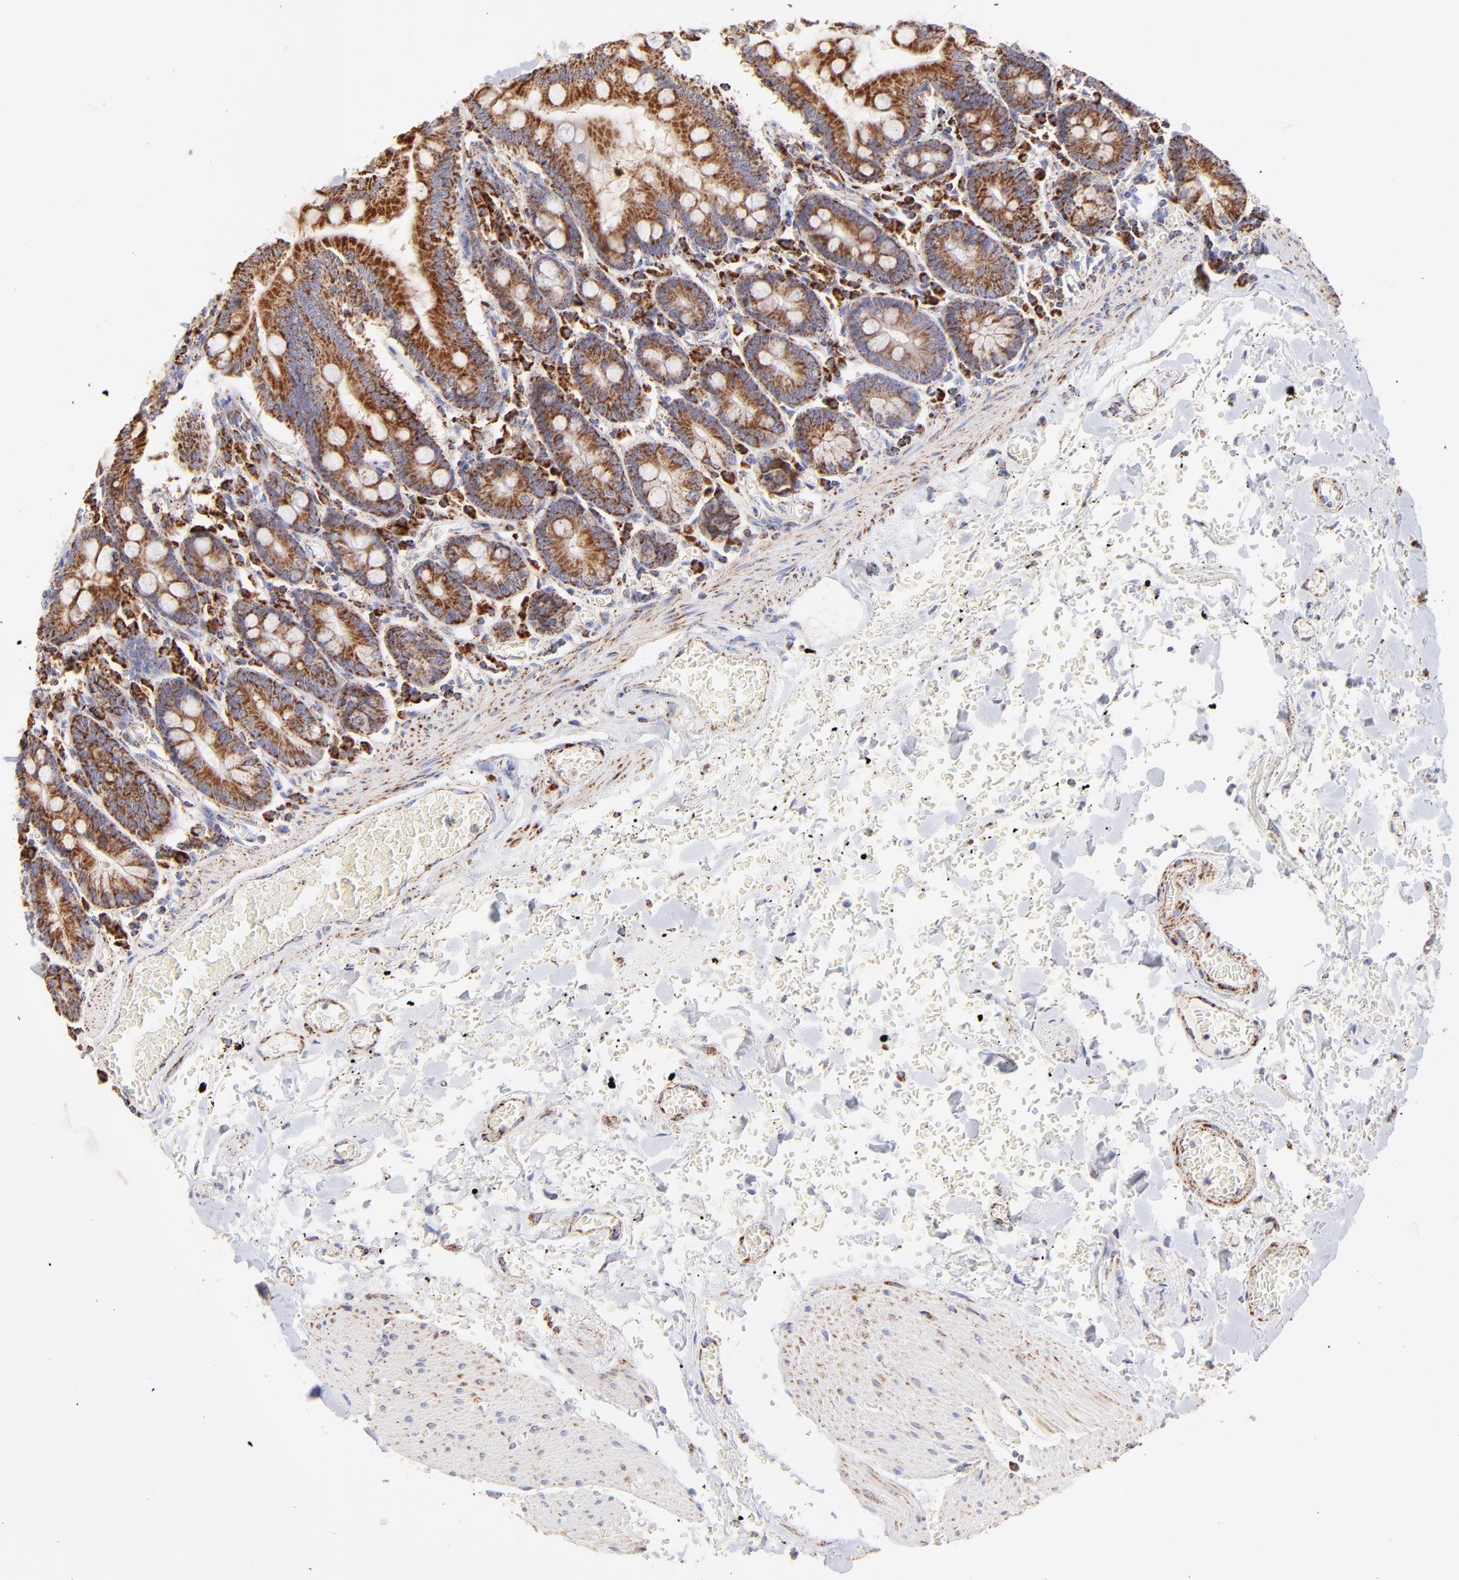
{"staining": {"intensity": "moderate", "quantity": ">75%", "location": "cytoplasmic/membranous"}, "tissue": "small intestine", "cell_type": "Glandular cells", "image_type": "normal", "snomed": [{"axis": "morphology", "description": "Normal tissue, NOS"}, {"axis": "topography", "description": "Small intestine"}], "caption": "Moderate cytoplasmic/membranous protein staining is appreciated in about >75% of glandular cells in small intestine.", "gene": "ECH1", "patient": {"sex": "male", "age": 71}}